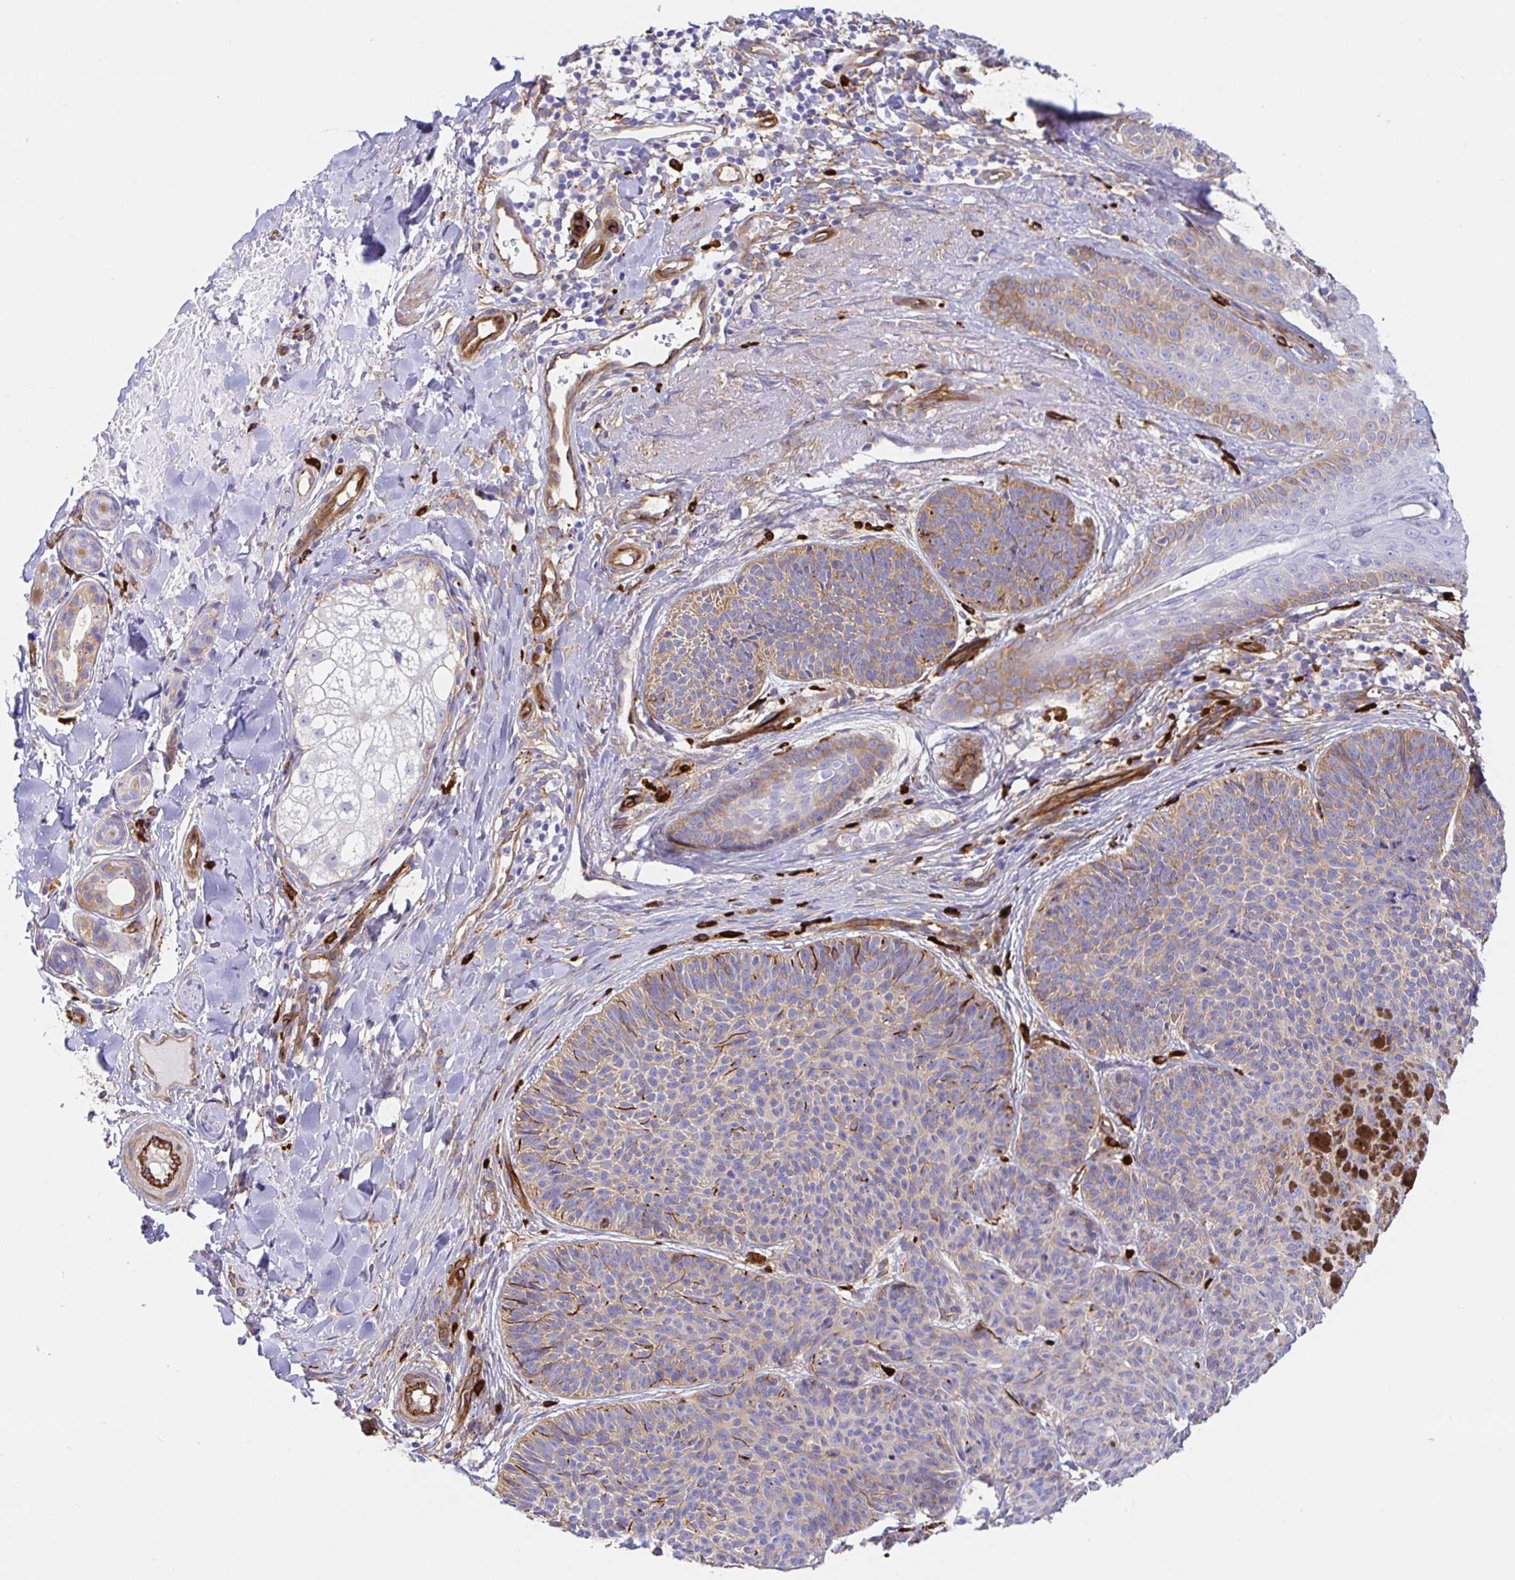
{"staining": {"intensity": "weak", "quantity": "25%-75%", "location": "cytoplasmic/membranous"}, "tissue": "skin cancer", "cell_type": "Tumor cells", "image_type": "cancer", "snomed": [{"axis": "morphology", "description": "Basal cell carcinoma"}, {"axis": "topography", "description": "Skin"}], "caption": "Basal cell carcinoma (skin) stained with DAB immunohistochemistry (IHC) displays low levels of weak cytoplasmic/membranous staining in approximately 25%-75% of tumor cells.", "gene": "DOCK1", "patient": {"sex": "male", "age": 82}}